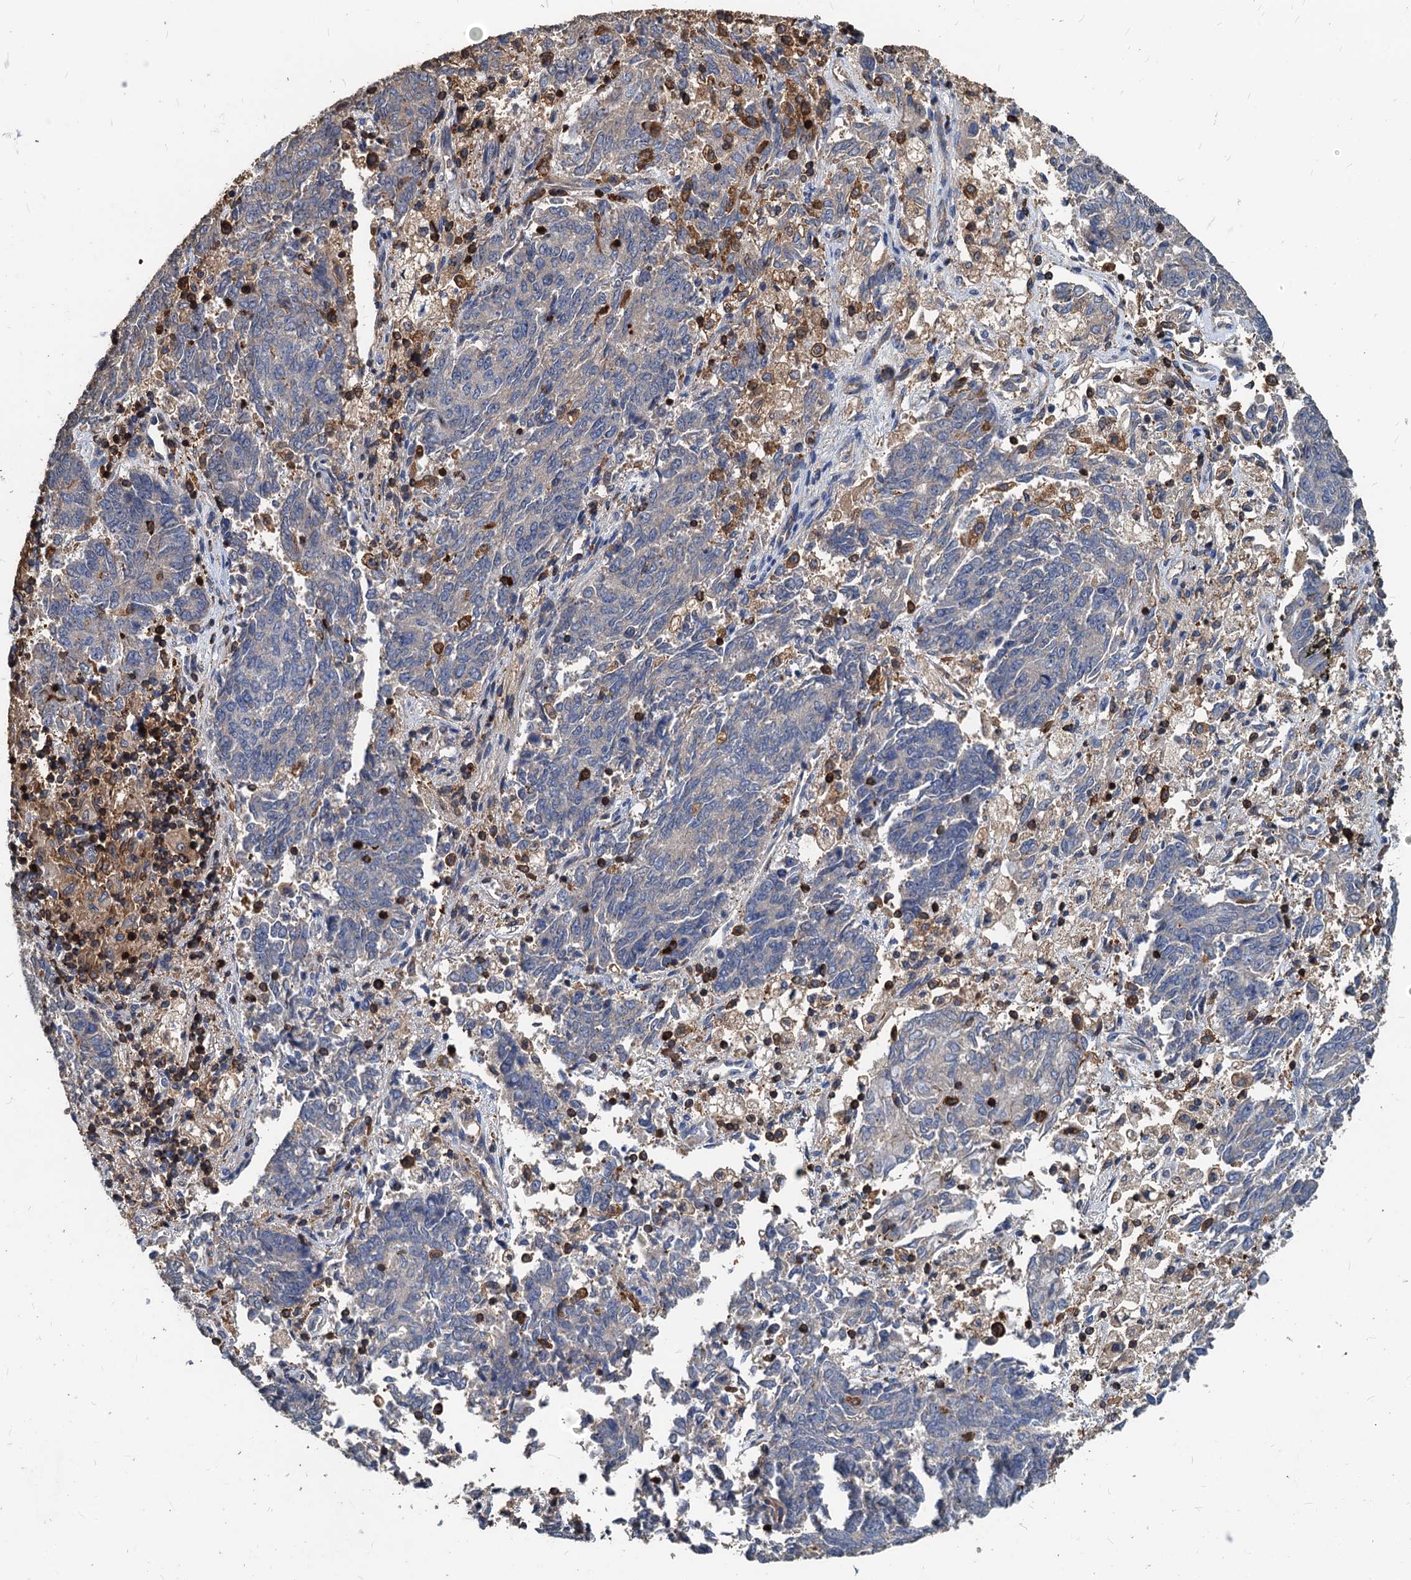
{"staining": {"intensity": "negative", "quantity": "none", "location": "none"}, "tissue": "endometrial cancer", "cell_type": "Tumor cells", "image_type": "cancer", "snomed": [{"axis": "morphology", "description": "Adenocarcinoma, NOS"}, {"axis": "topography", "description": "Endometrium"}], "caption": "Immunohistochemistry (IHC) of human endometrial cancer reveals no positivity in tumor cells.", "gene": "LCP2", "patient": {"sex": "female", "age": 80}}